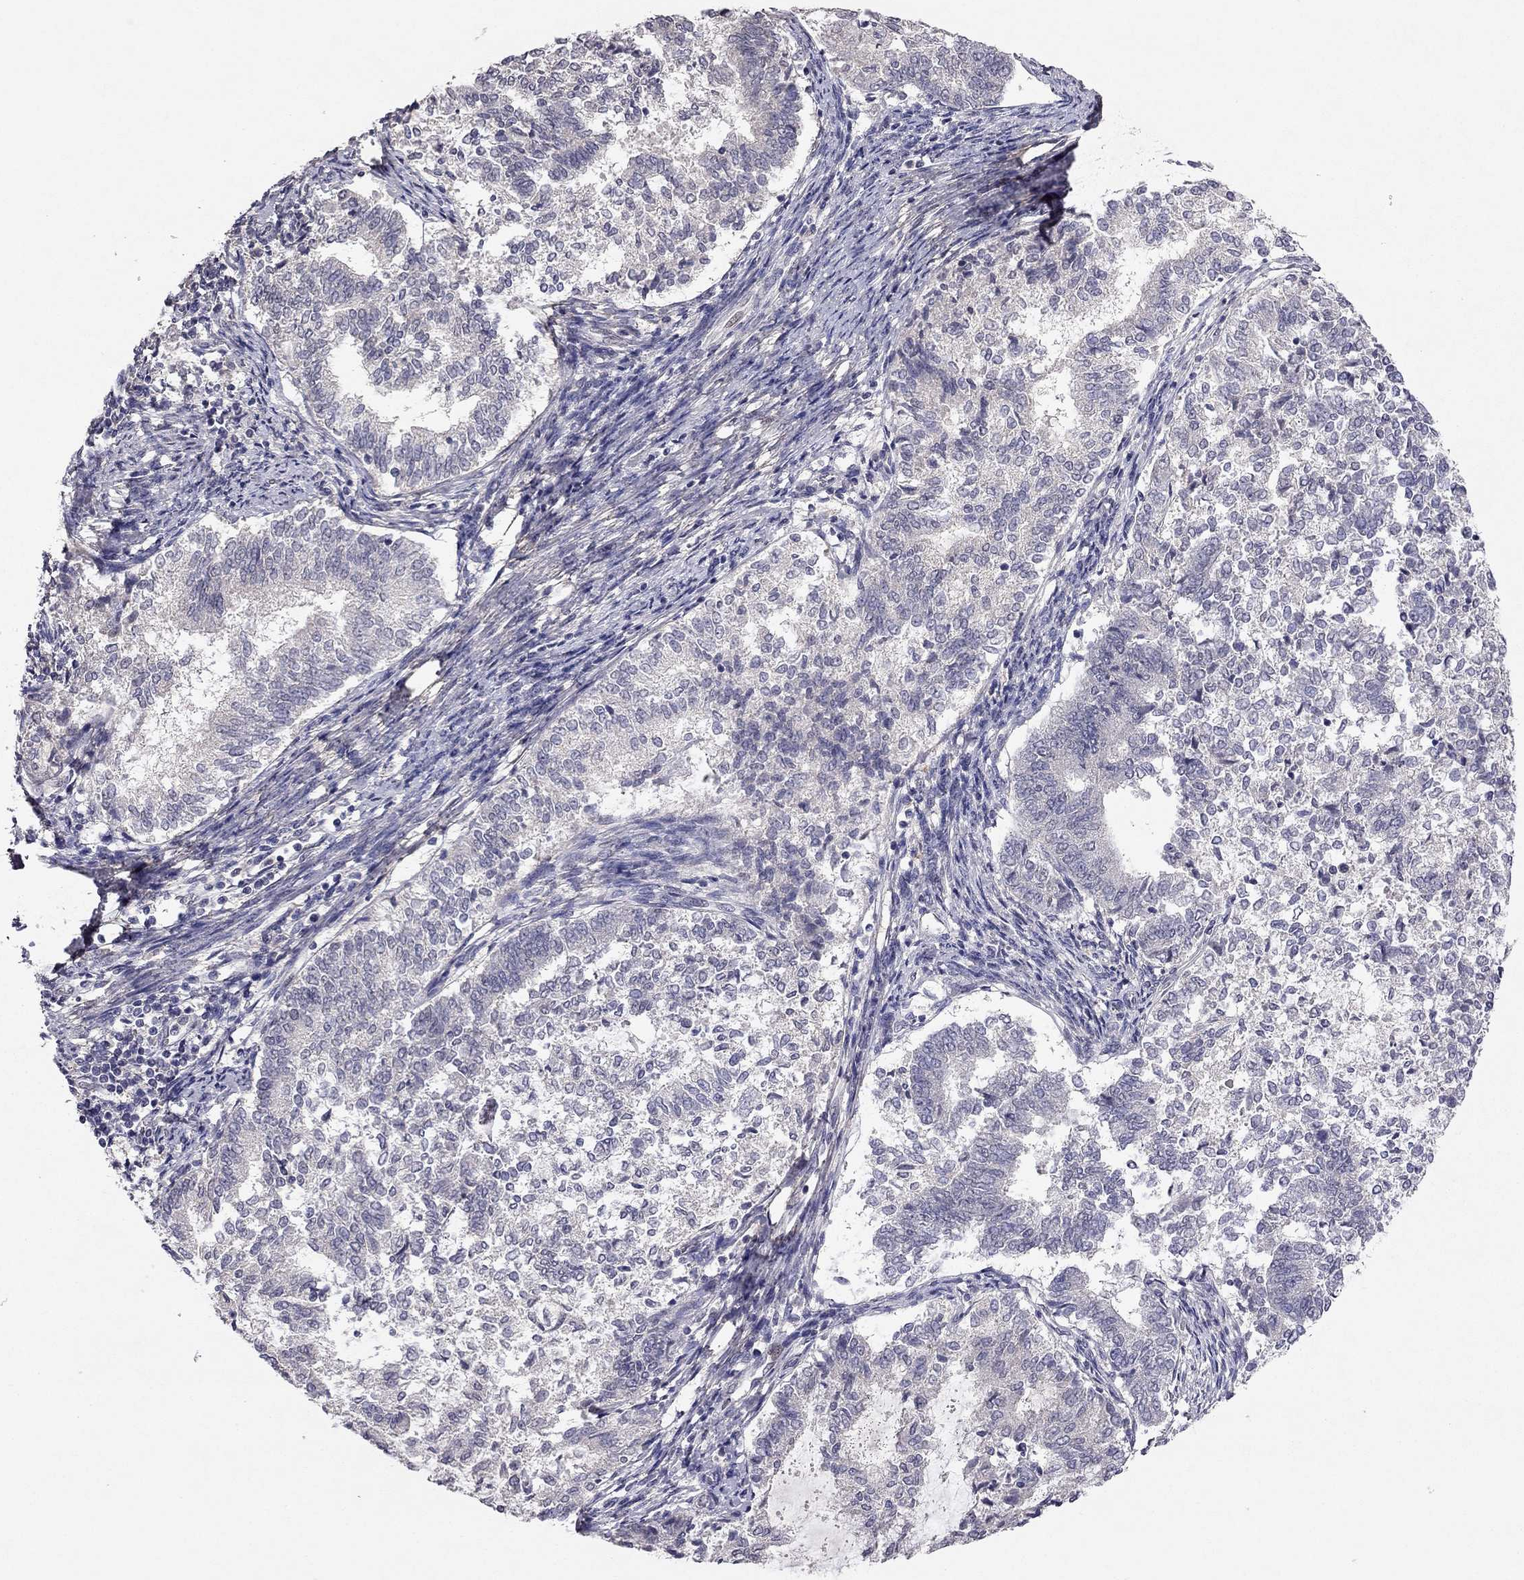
{"staining": {"intensity": "negative", "quantity": "none", "location": "none"}, "tissue": "endometrial cancer", "cell_type": "Tumor cells", "image_type": "cancer", "snomed": [{"axis": "morphology", "description": "Adenocarcinoma, NOS"}, {"axis": "topography", "description": "Endometrium"}], "caption": "Immunohistochemistry of human endometrial cancer (adenocarcinoma) displays no positivity in tumor cells.", "gene": "ESR2", "patient": {"sex": "female", "age": 65}}